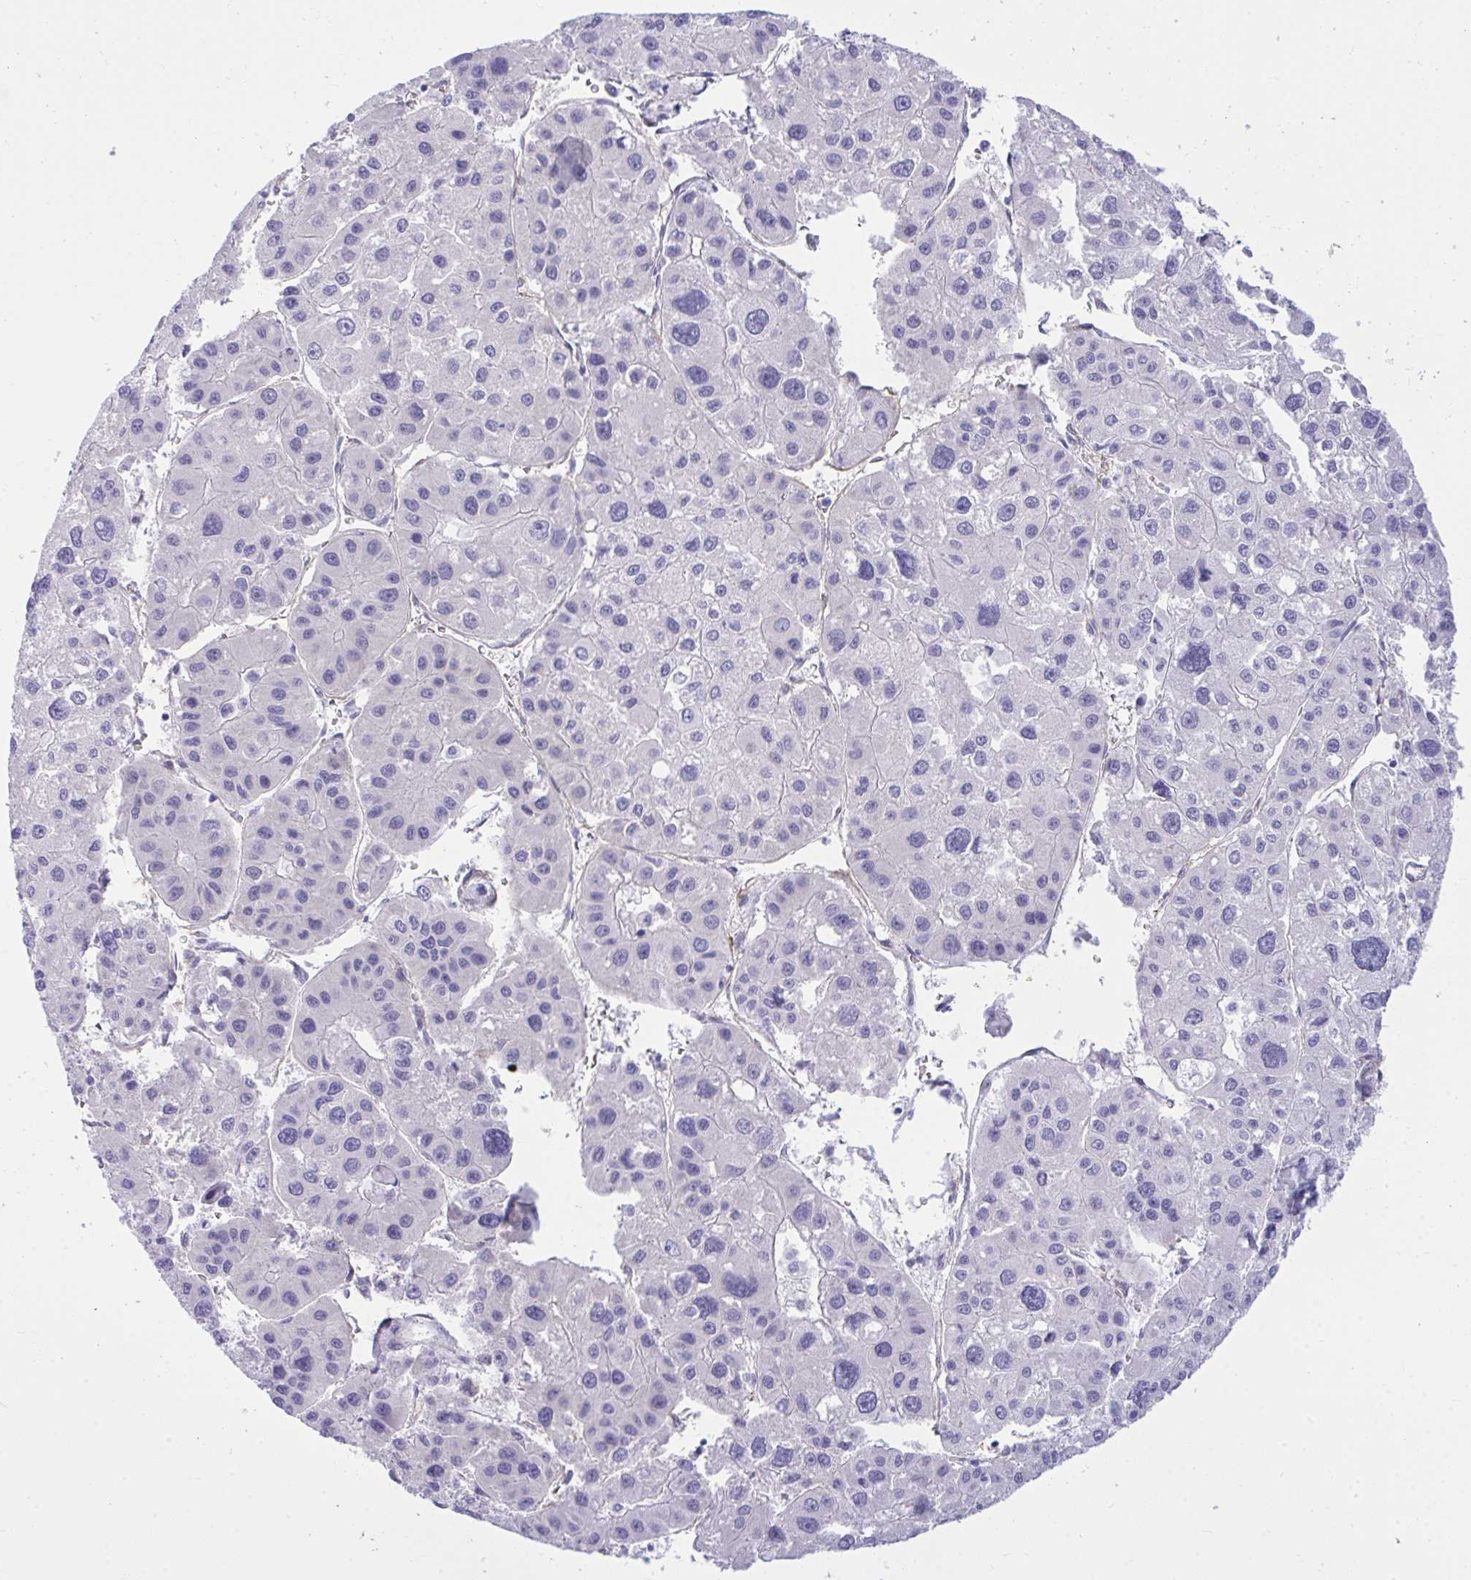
{"staining": {"intensity": "negative", "quantity": "none", "location": "none"}, "tissue": "liver cancer", "cell_type": "Tumor cells", "image_type": "cancer", "snomed": [{"axis": "morphology", "description": "Carcinoma, Hepatocellular, NOS"}, {"axis": "topography", "description": "Liver"}], "caption": "Immunohistochemistry of human liver cancer displays no staining in tumor cells.", "gene": "LIMS2", "patient": {"sex": "male", "age": 73}}